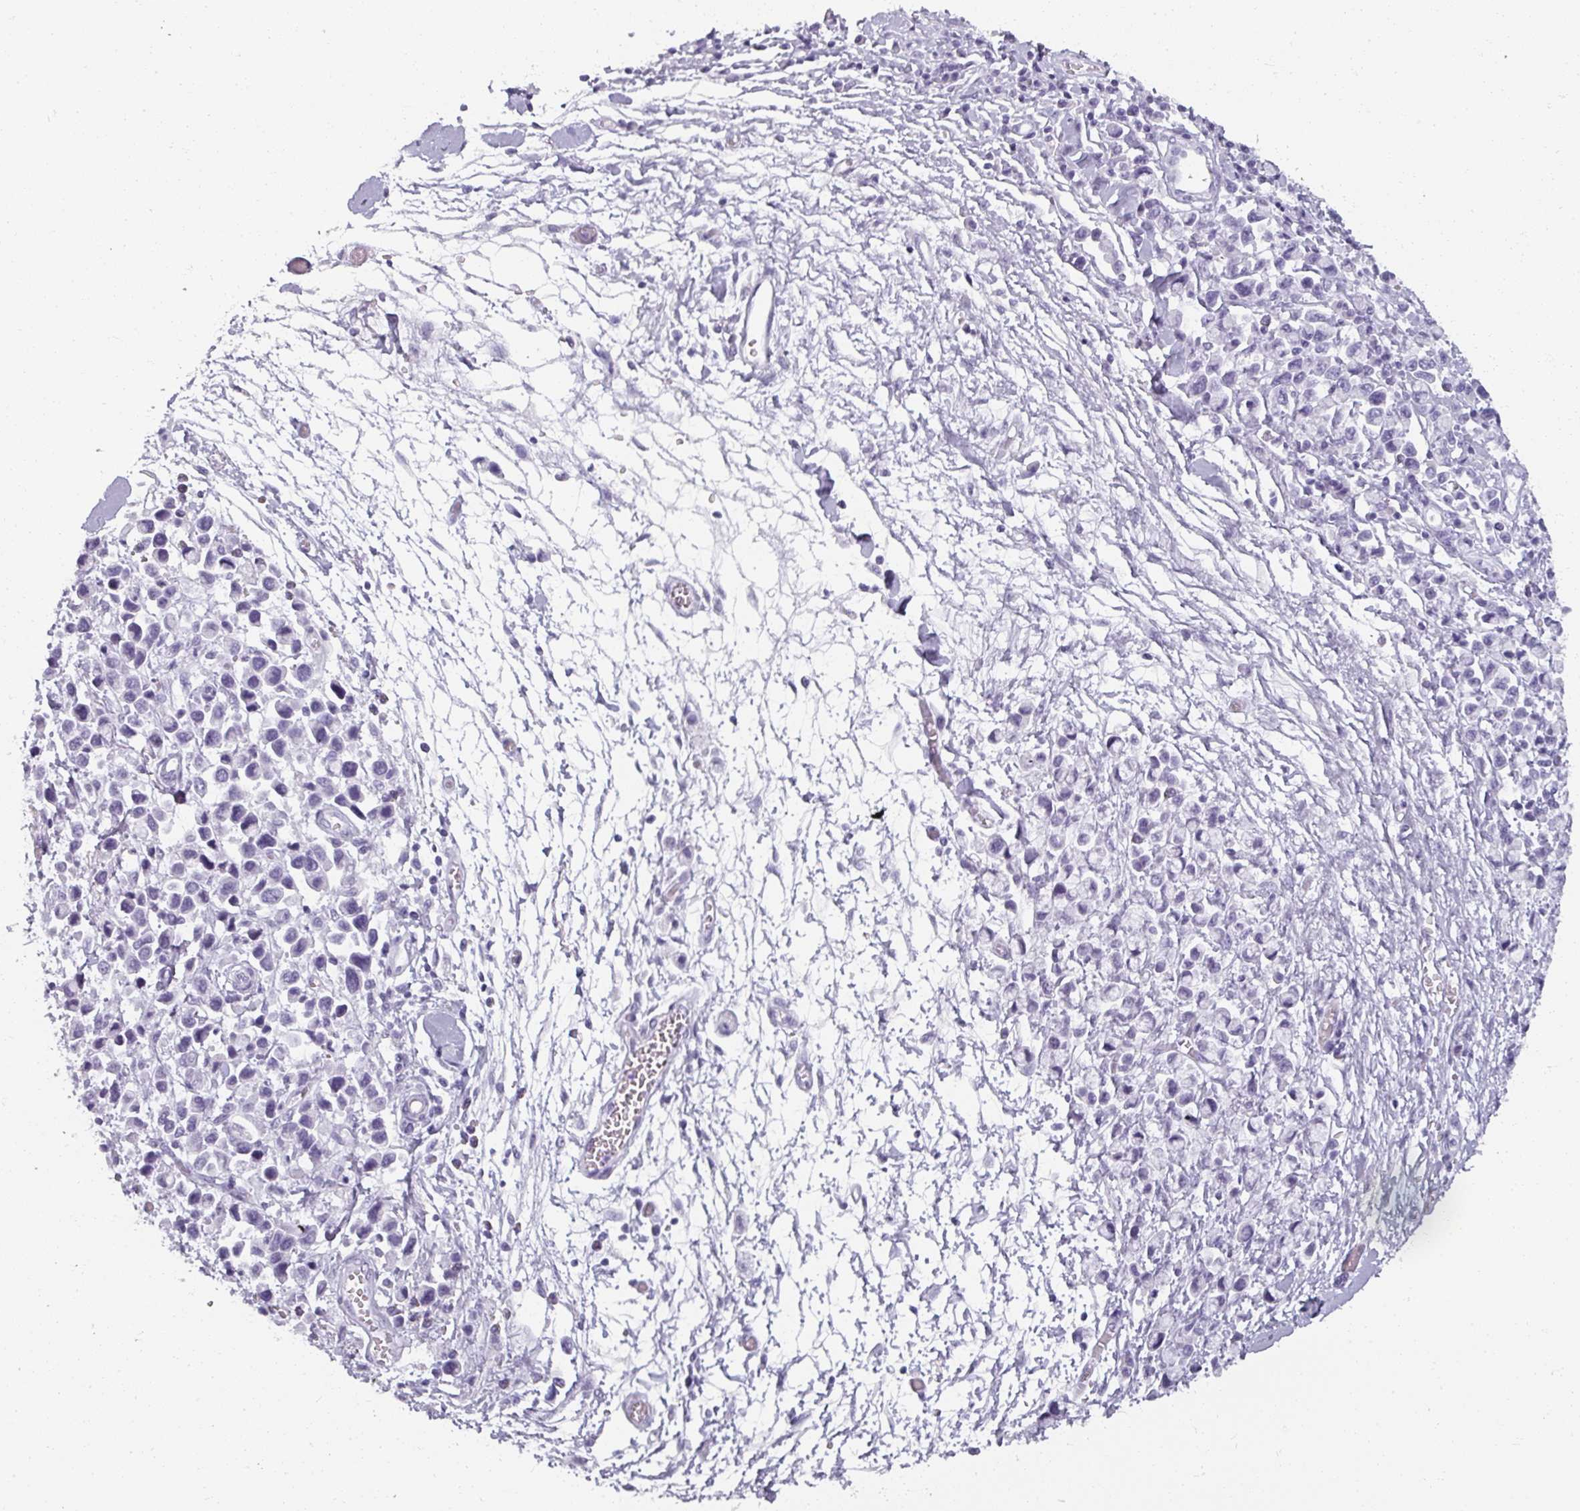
{"staining": {"intensity": "negative", "quantity": "none", "location": "none"}, "tissue": "stomach cancer", "cell_type": "Tumor cells", "image_type": "cancer", "snomed": [{"axis": "morphology", "description": "Adenocarcinoma, NOS"}, {"axis": "topography", "description": "Stomach"}], "caption": "A photomicrograph of adenocarcinoma (stomach) stained for a protein exhibits no brown staining in tumor cells.", "gene": "REG3G", "patient": {"sex": "female", "age": 81}}